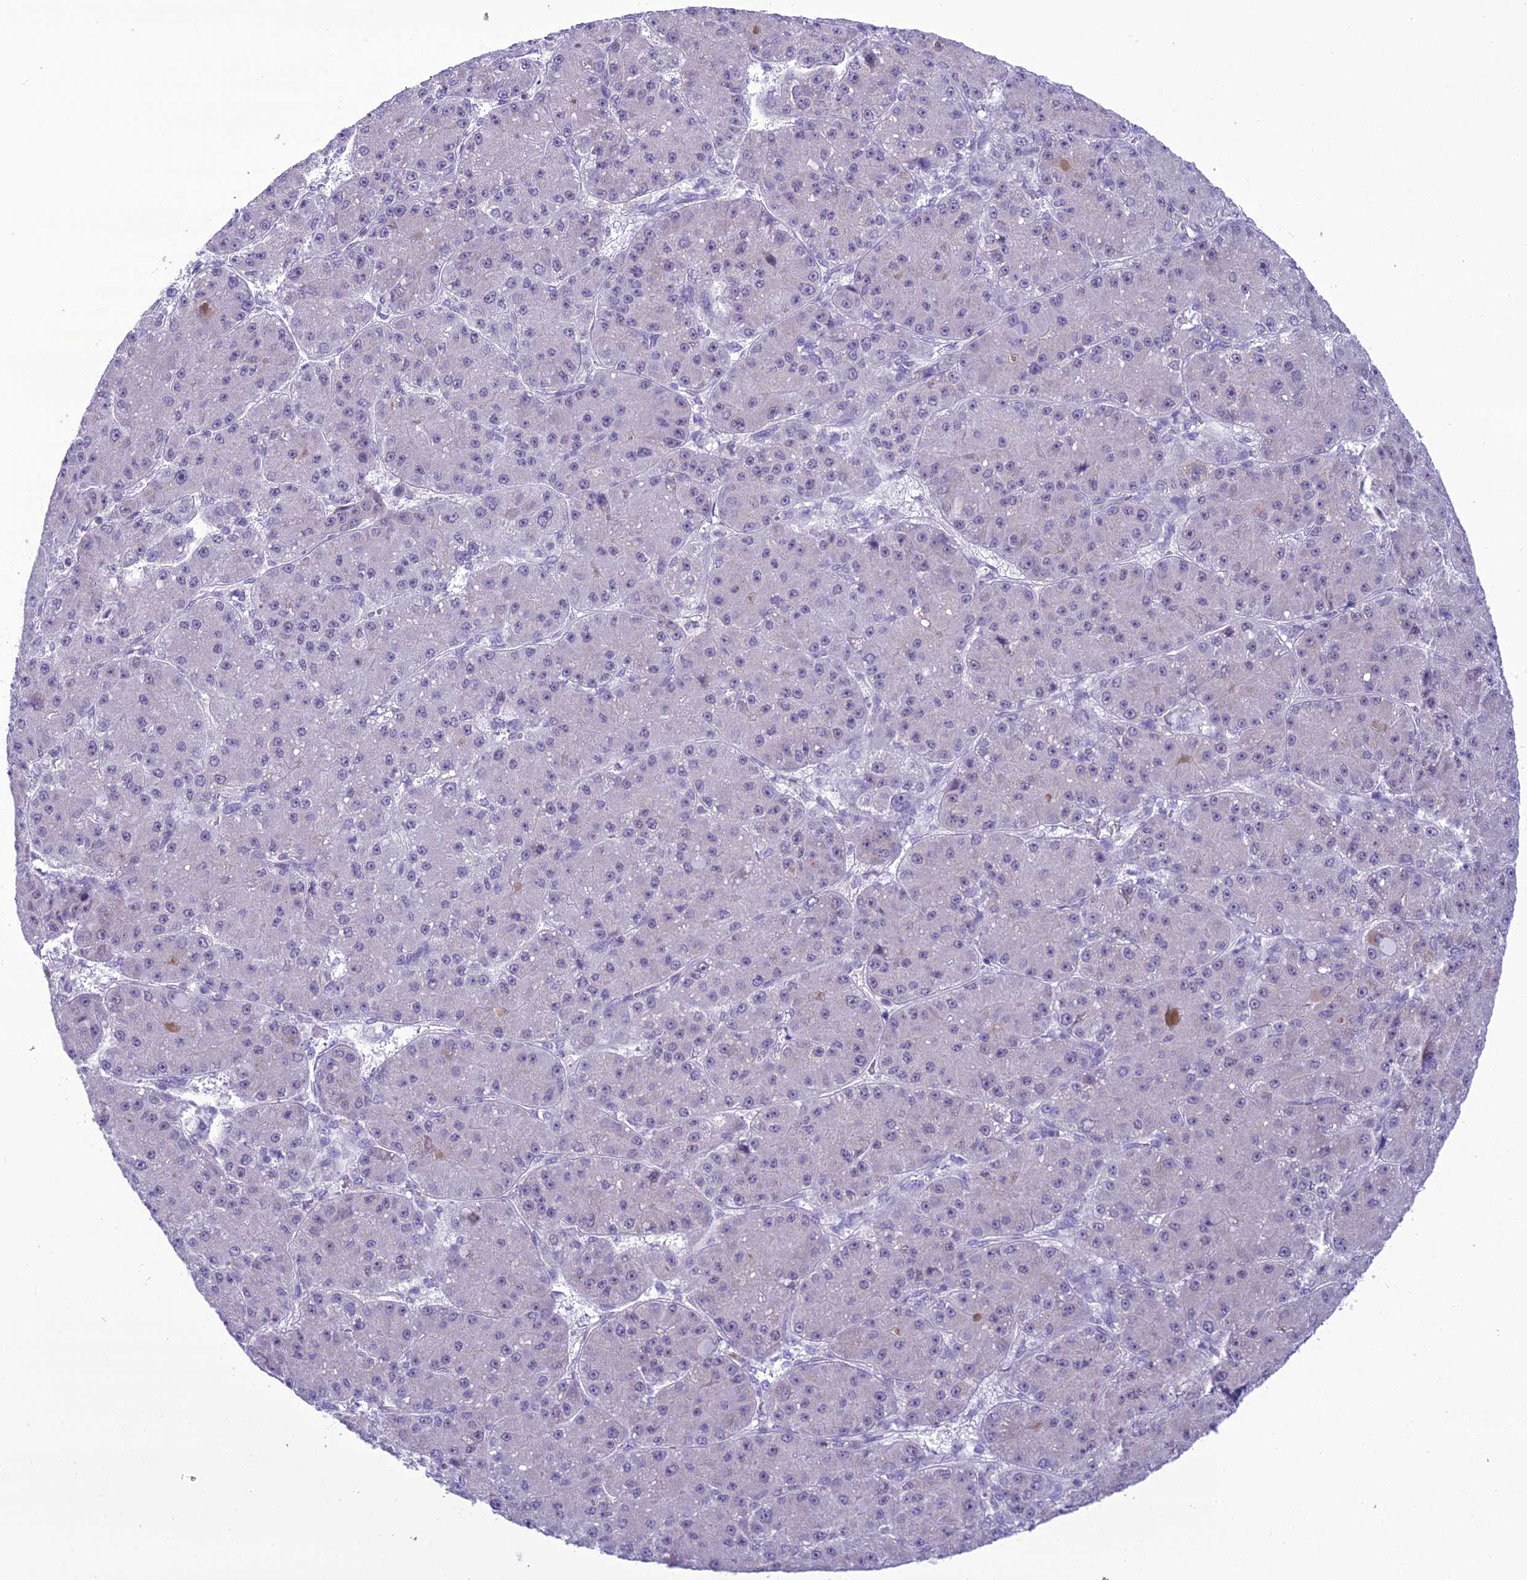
{"staining": {"intensity": "negative", "quantity": "none", "location": "none"}, "tissue": "liver cancer", "cell_type": "Tumor cells", "image_type": "cancer", "snomed": [{"axis": "morphology", "description": "Carcinoma, Hepatocellular, NOS"}, {"axis": "topography", "description": "Liver"}], "caption": "There is no significant staining in tumor cells of hepatocellular carcinoma (liver). (Brightfield microscopy of DAB (3,3'-diaminobenzidine) IHC at high magnification).", "gene": "B9D2", "patient": {"sex": "male", "age": 67}}